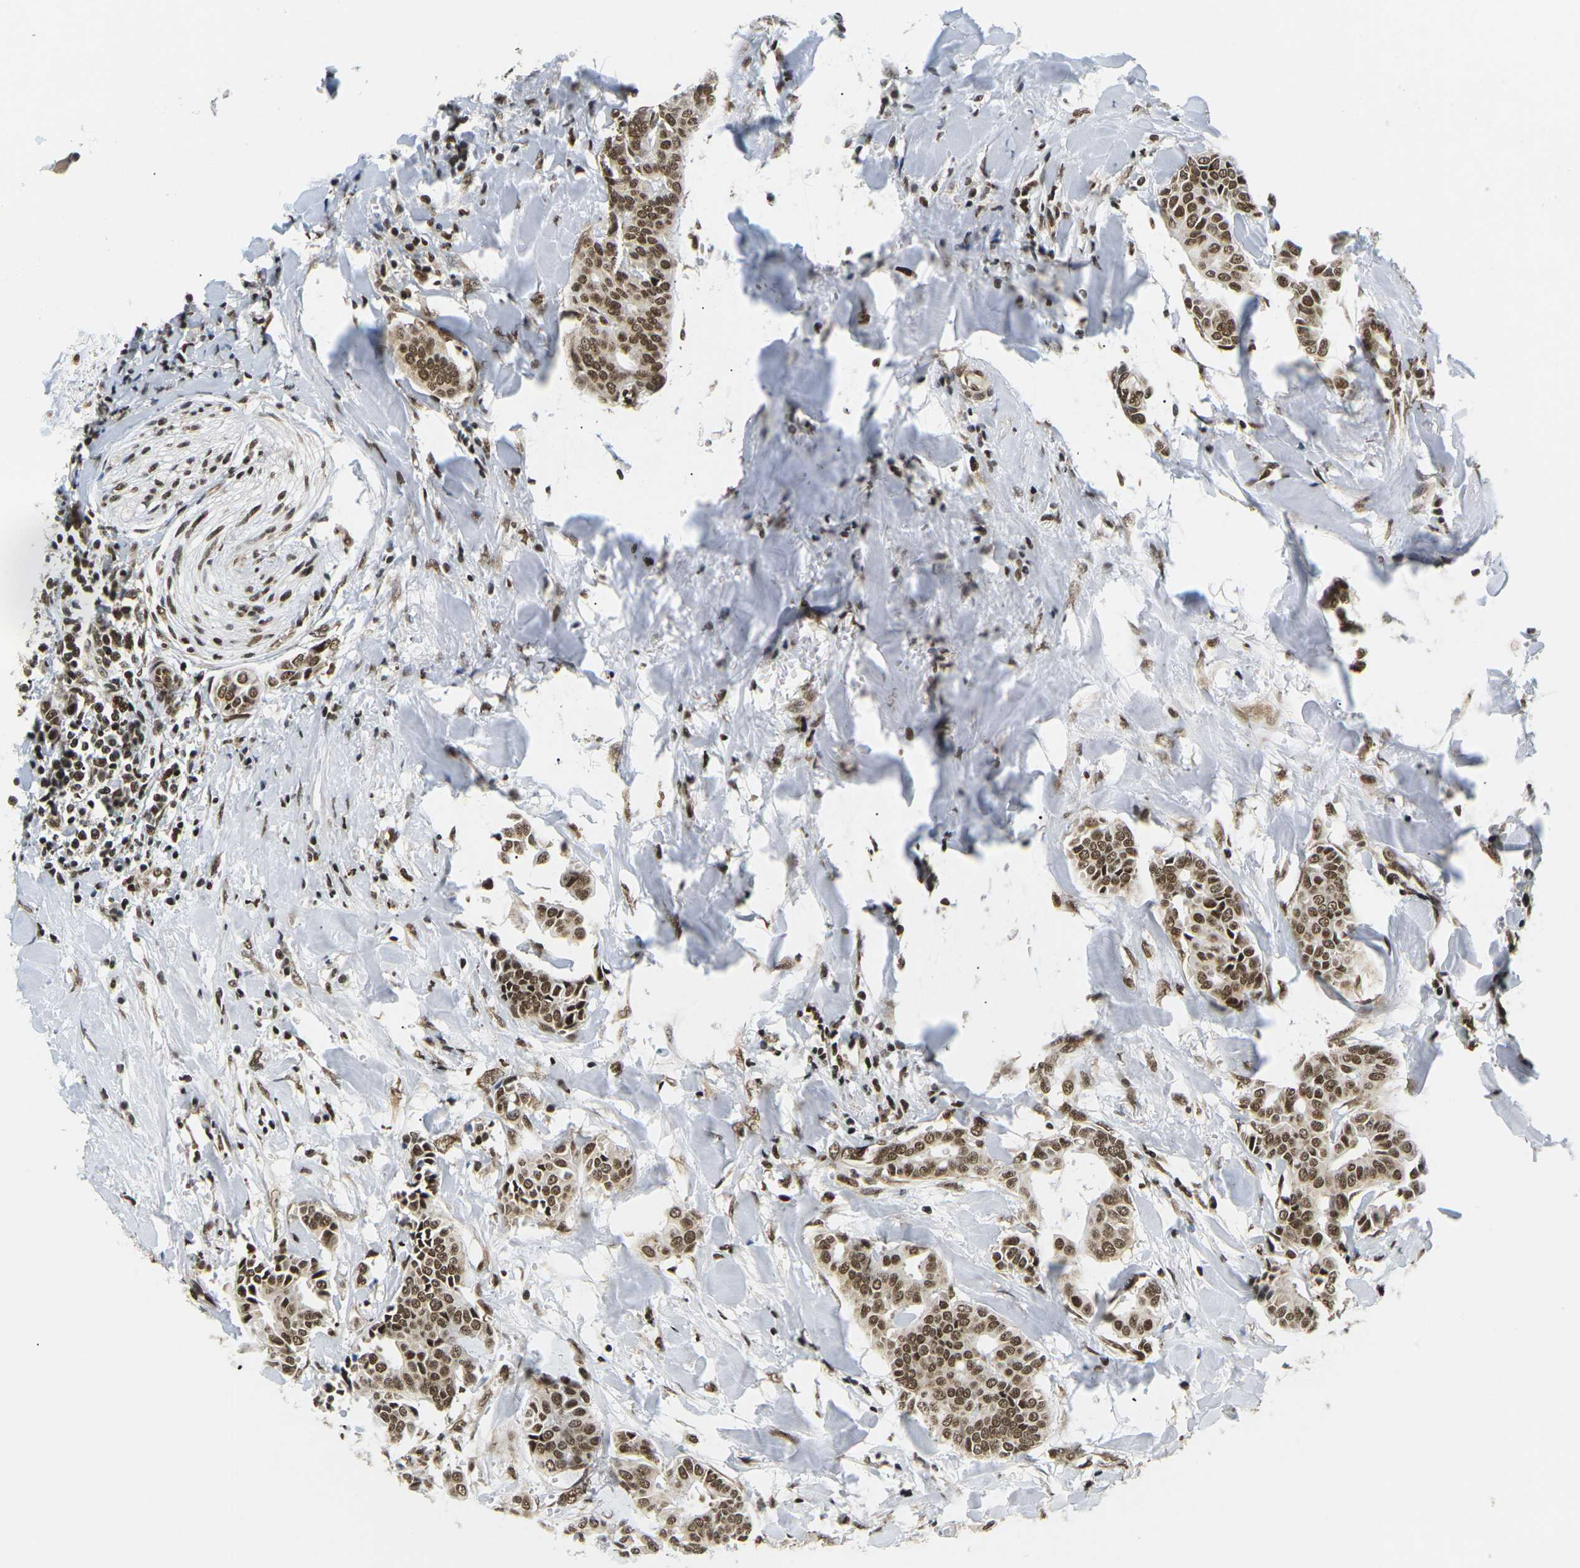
{"staining": {"intensity": "moderate", "quantity": ">75%", "location": "cytoplasmic/membranous,nuclear"}, "tissue": "head and neck cancer", "cell_type": "Tumor cells", "image_type": "cancer", "snomed": [{"axis": "morphology", "description": "Adenocarcinoma, NOS"}, {"axis": "topography", "description": "Salivary gland"}, {"axis": "topography", "description": "Head-Neck"}], "caption": "This histopathology image exhibits immunohistochemistry (IHC) staining of human head and neck cancer, with medium moderate cytoplasmic/membranous and nuclear expression in approximately >75% of tumor cells.", "gene": "CELF1", "patient": {"sex": "female", "age": 59}}